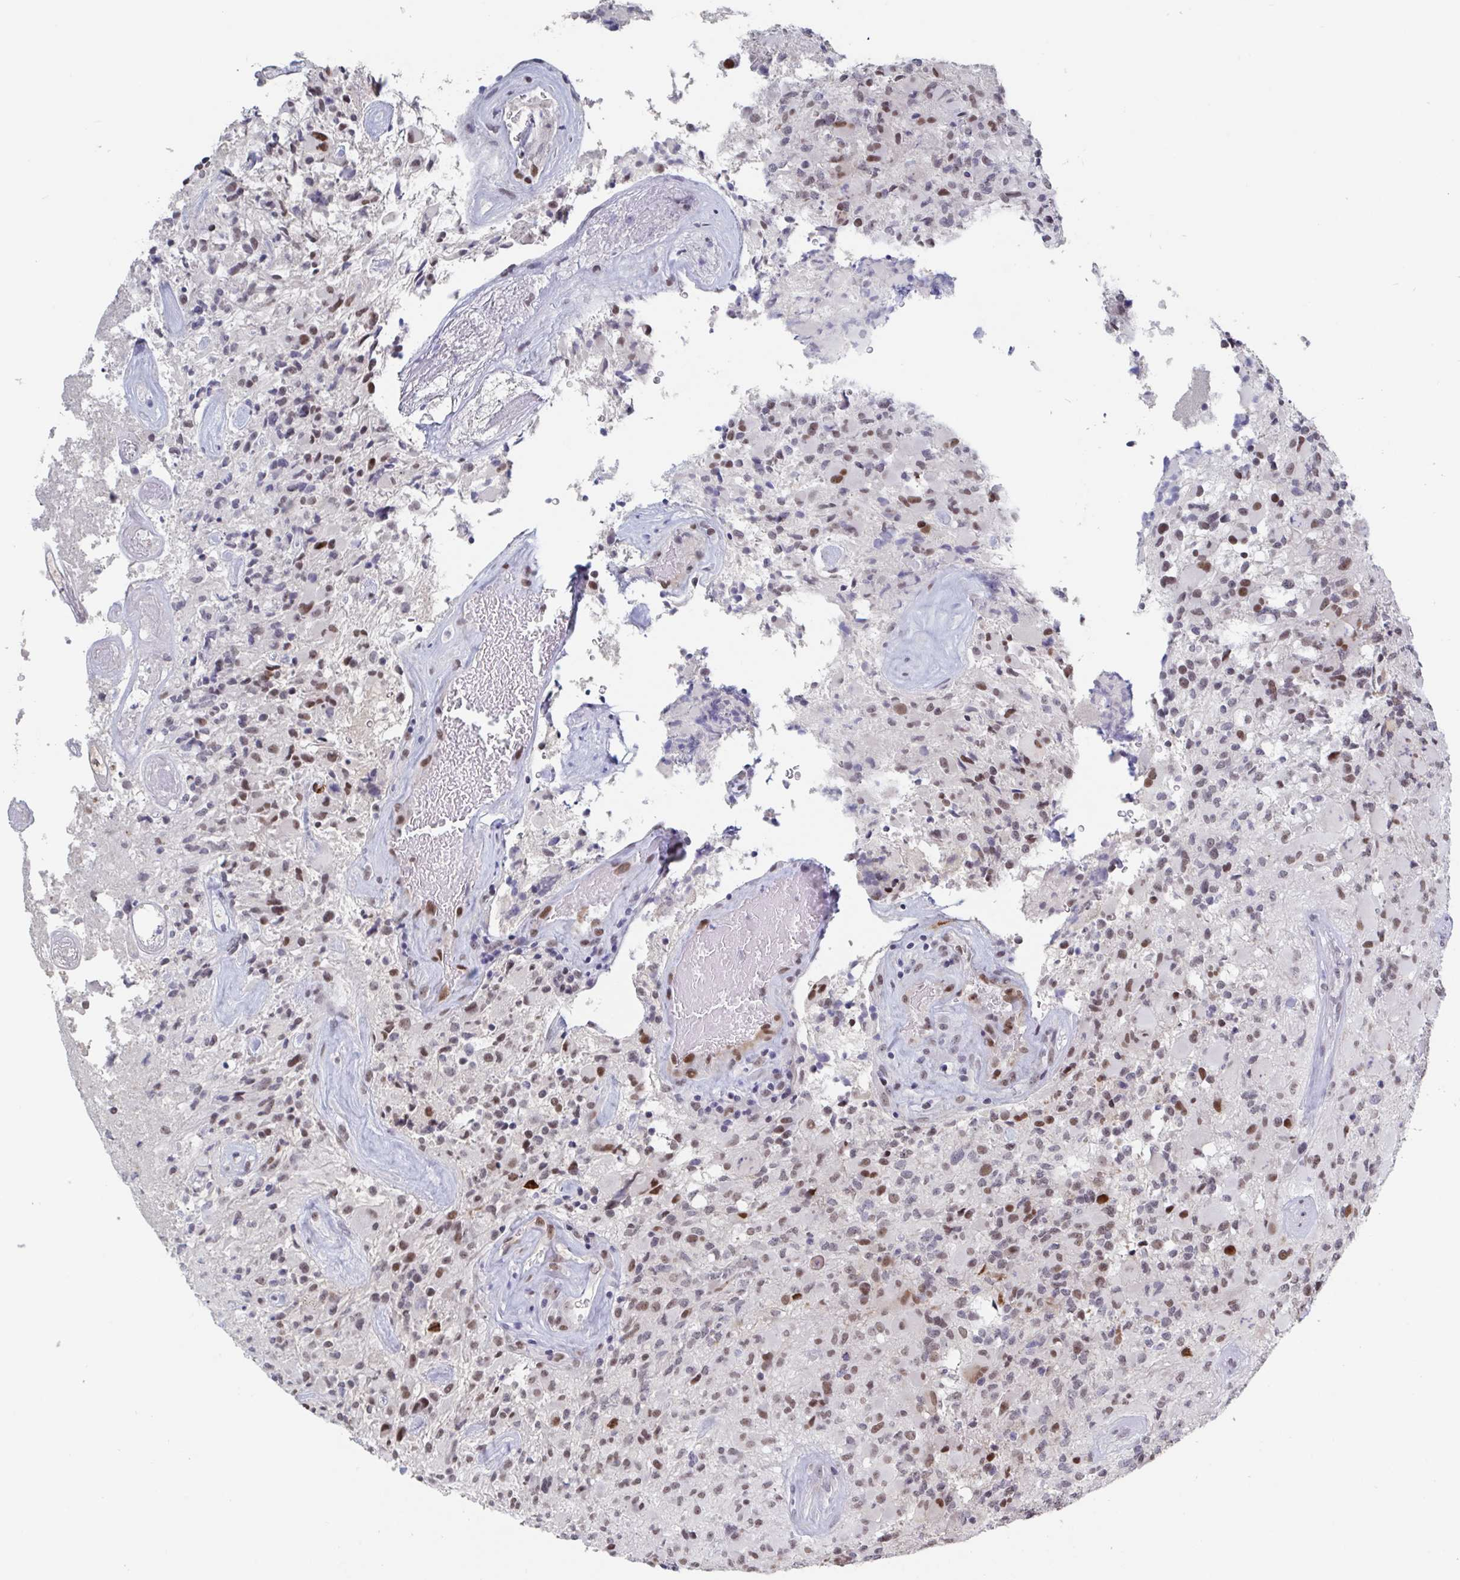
{"staining": {"intensity": "moderate", "quantity": "25%-75%", "location": "nuclear"}, "tissue": "glioma", "cell_type": "Tumor cells", "image_type": "cancer", "snomed": [{"axis": "morphology", "description": "Glioma, malignant, High grade"}, {"axis": "topography", "description": "Brain"}], "caption": "Malignant glioma (high-grade) stained with a protein marker reveals moderate staining in tumor cells.", "gene": "BCL7B", "patient": {"sex": "female", "age": 65}}